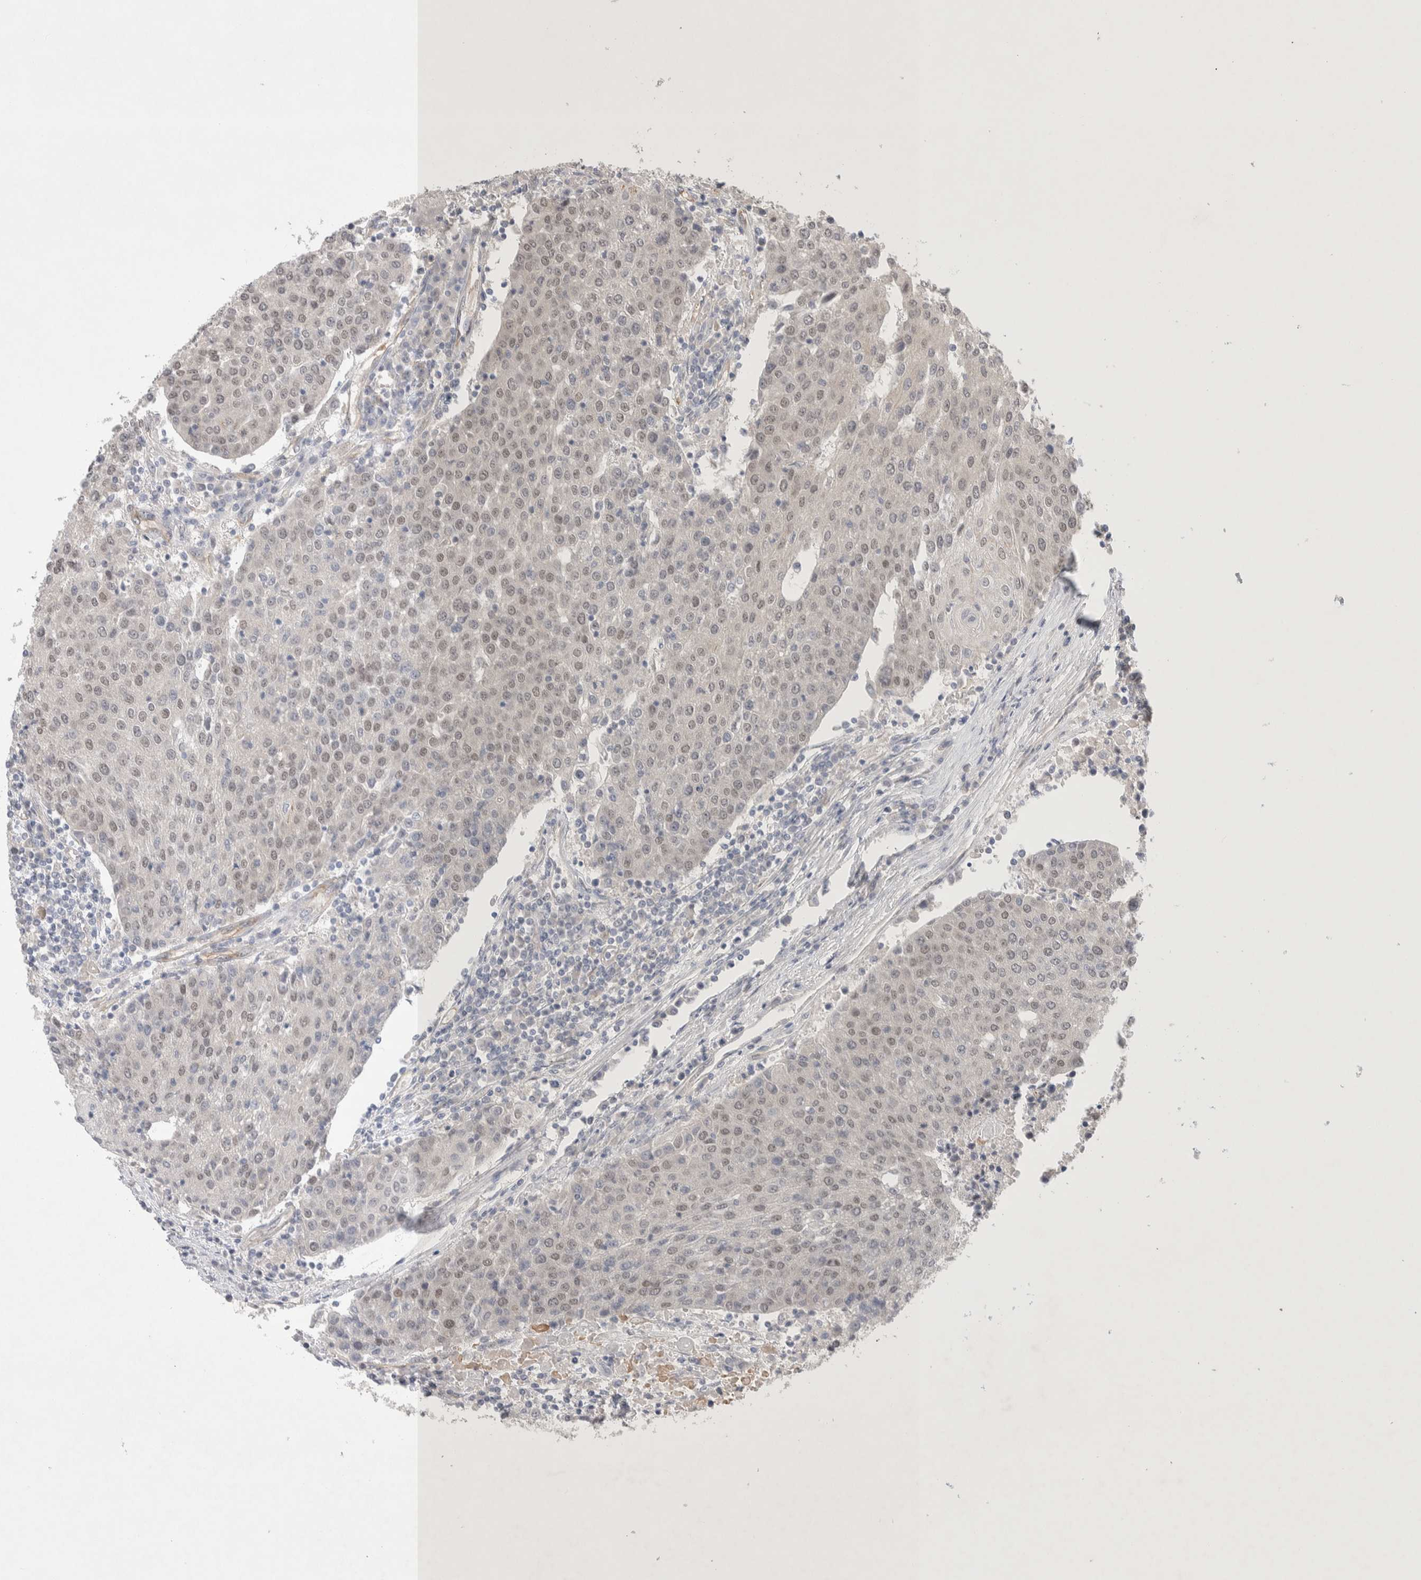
{"staining": {"intensity": "negative", "quantity": "none", "location": "none"}, "tissue": "urothelial cancer", "cell_type": "Tumor cells", "image_type": "cancer", "snomed": [{"axis": "morphology", "description": "Urothelial carcinoma, High grade"}, {"axis": "topography", "description": "Urinary bladder"}], "caption": "Image shows no significant protein positivity in tumor cells of high-grade urothelial carcinoma.", "gene": "ZNF704", "patient": {"sex": "female", "age": 85}}